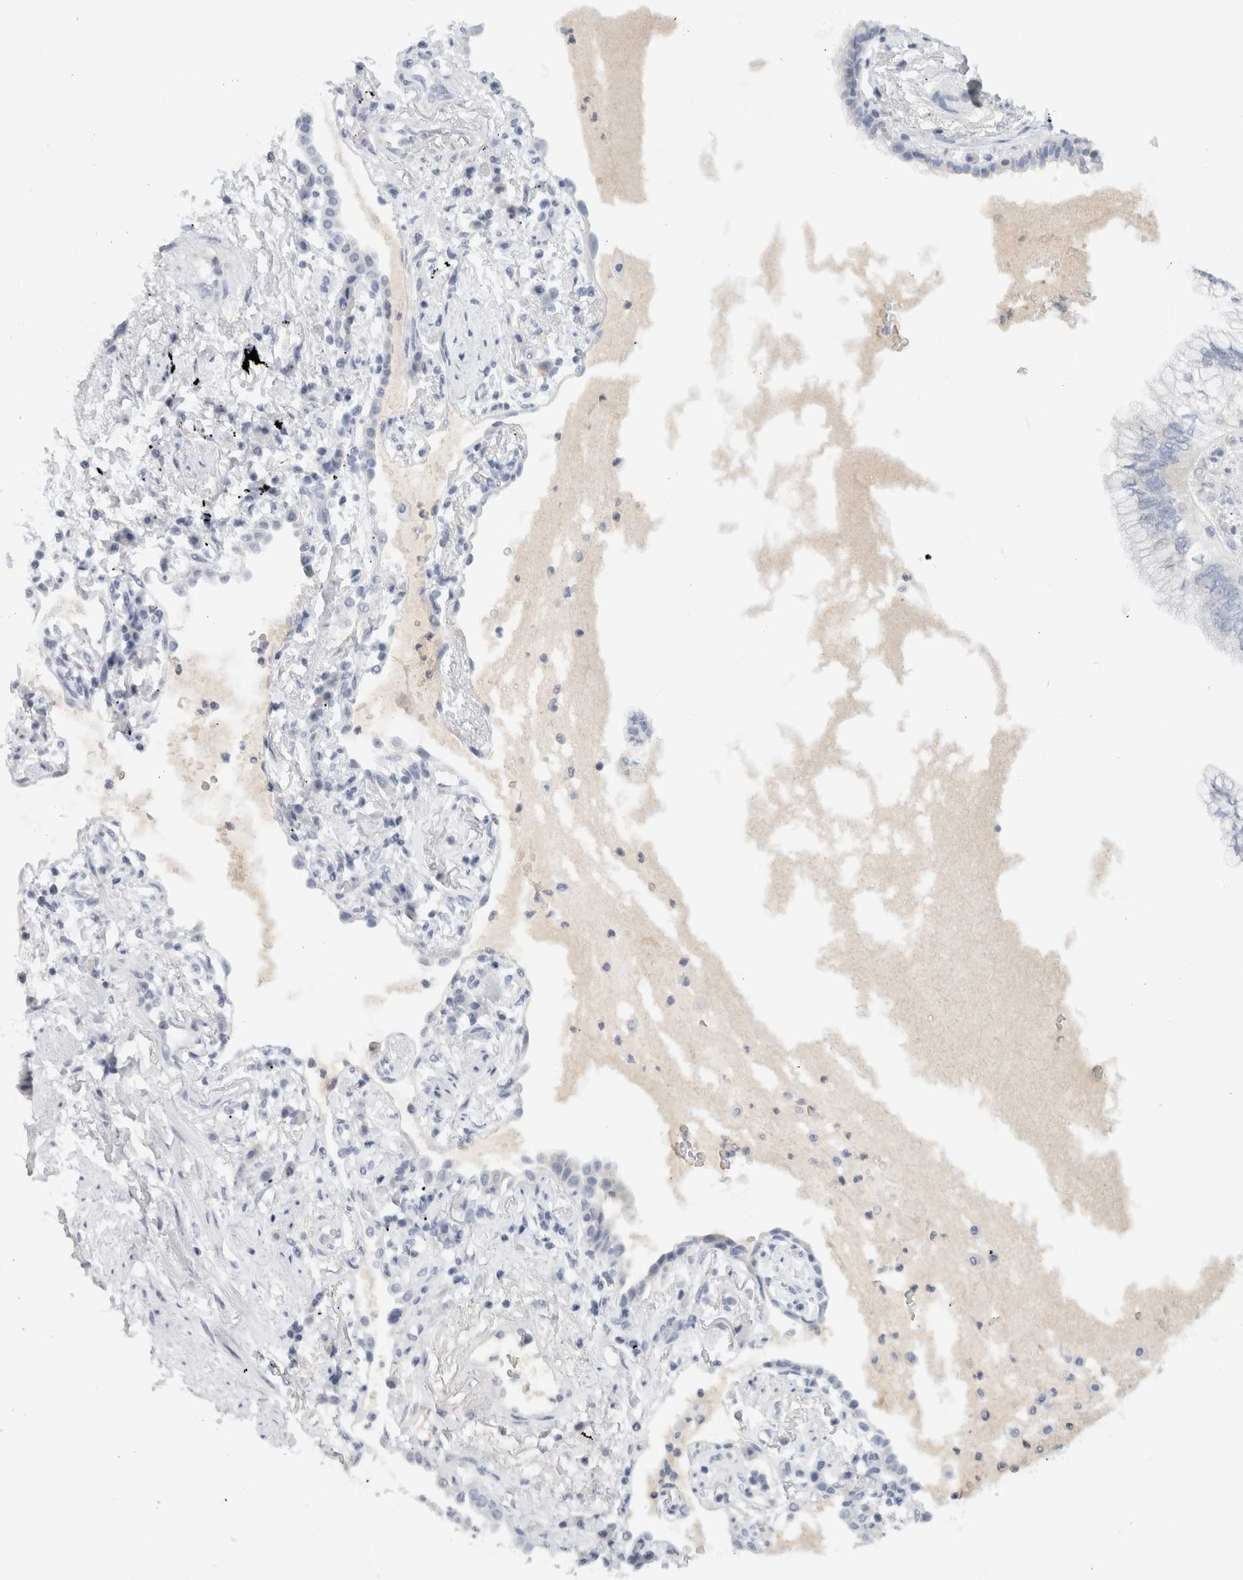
{"staining": {"intensity": "negative", "quantity": "none", "location": "none"}, "tissue": "lung cancer", "cell_type": "Tumor cells", "image_type": "cancer", "snomed": [{"axis": "morphology", "description": "Adenocarcinoma, NOS"}, {"axis": "topography", "description": "Lung"}], "caption": "Adenocarcinoma (lung) stained for a protein using immunohistochemistry (IHC) shows no expression tumor cells.", "gene": "STK31", "patient": {"sex": "female", "age": 70}}